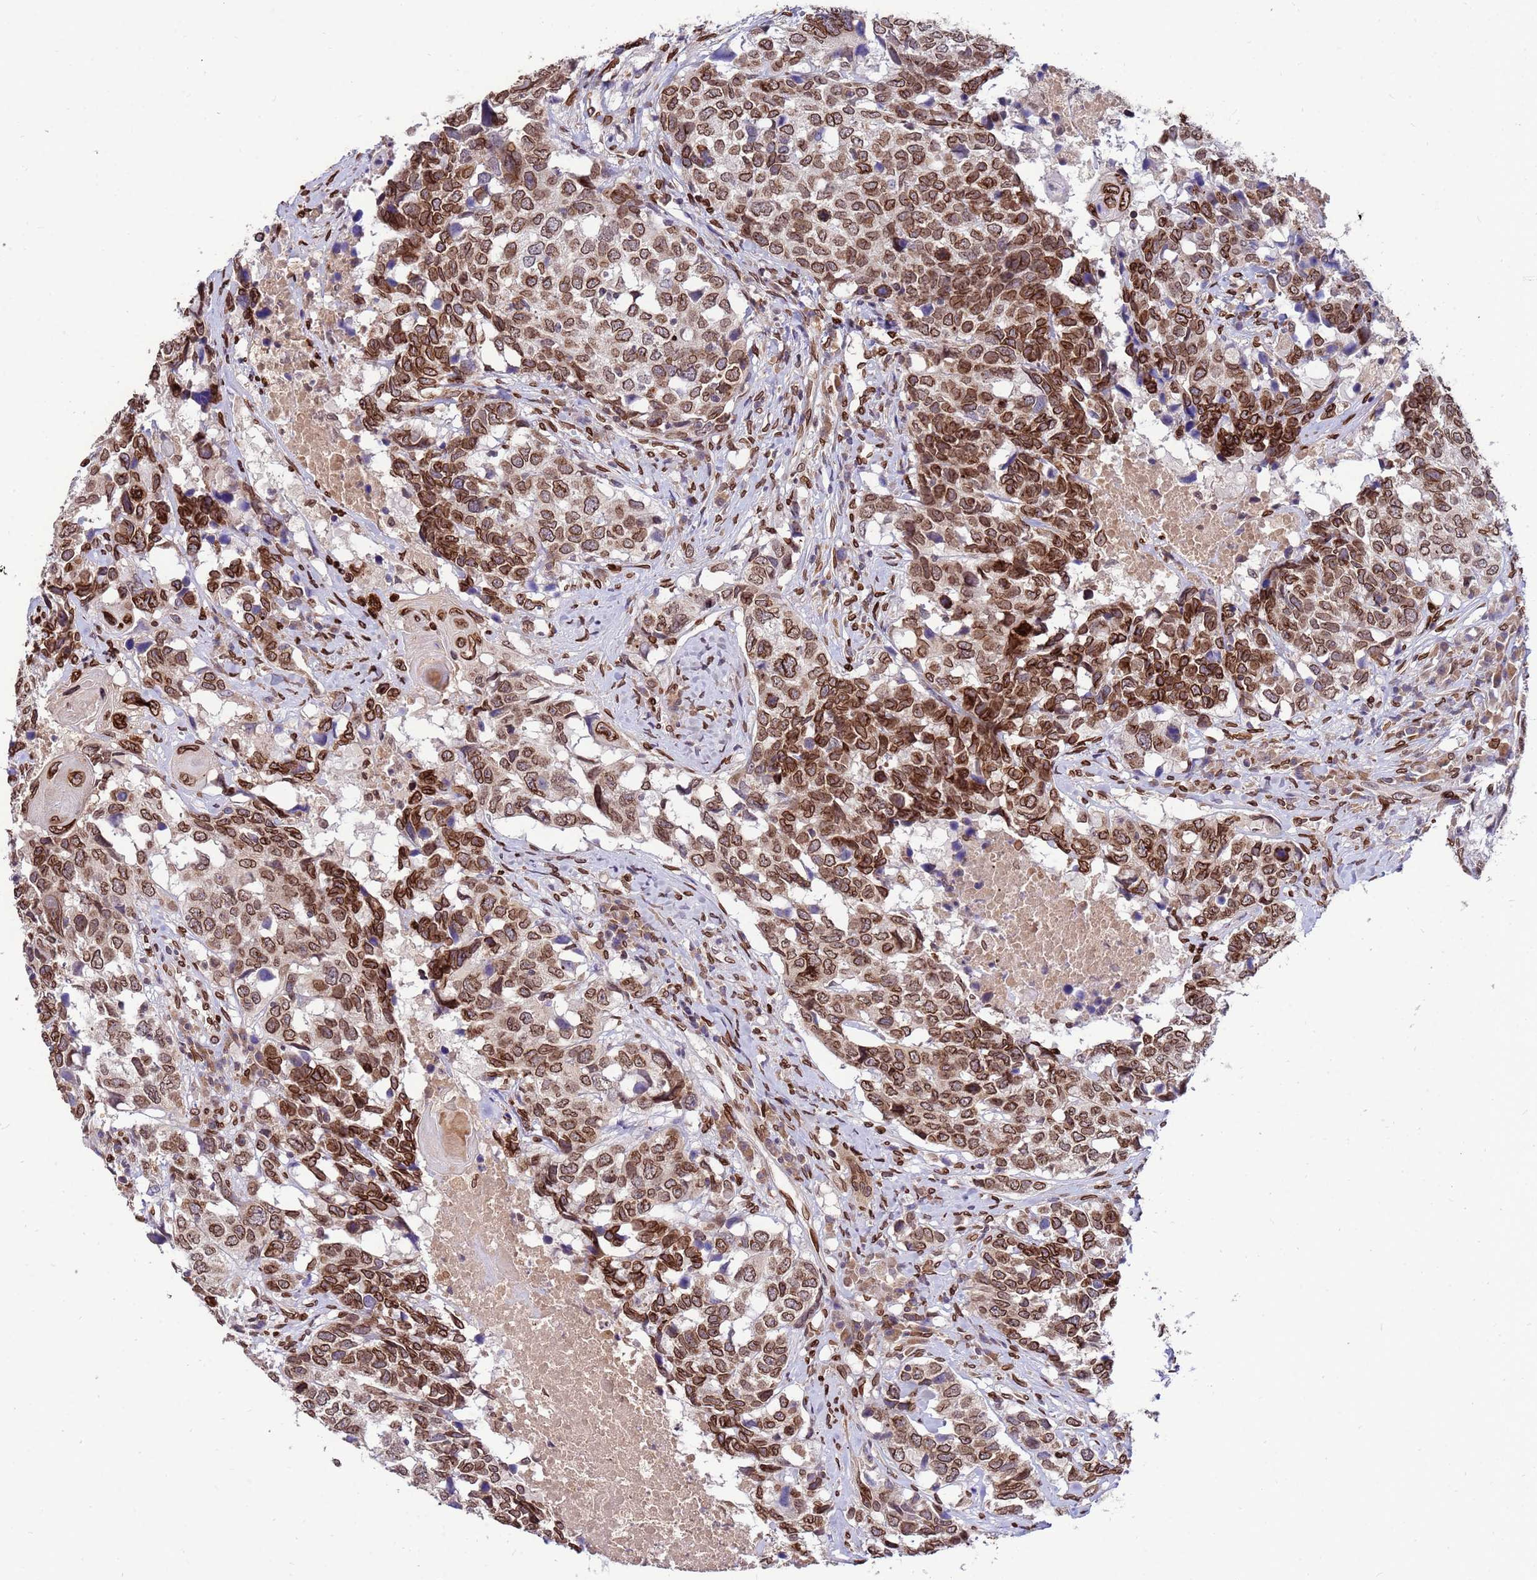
{"staining": {"intensity": "strong", "quantity": ">75%", "location": "cytoplasmic/membranous,nuclear"}, "tissue": "head and neck cancer", "cell_type": "Tumor cells", "image_type": "cancer", "snomed": [{"axis": "morphology", "description": "Squamous cell carcinoma, NOS"}, {"axis": "topography", "description": "Head-Neck"}], "caption": "Brown immunohistochemical staining in squamous cell carcinoma (head and neck) exhibits strong cytoplasmic/membranous and nuclear positivity in about >75% of tumor cells.", "gene": "GPR135", "patient": {"sex": "male", "age": 66}}